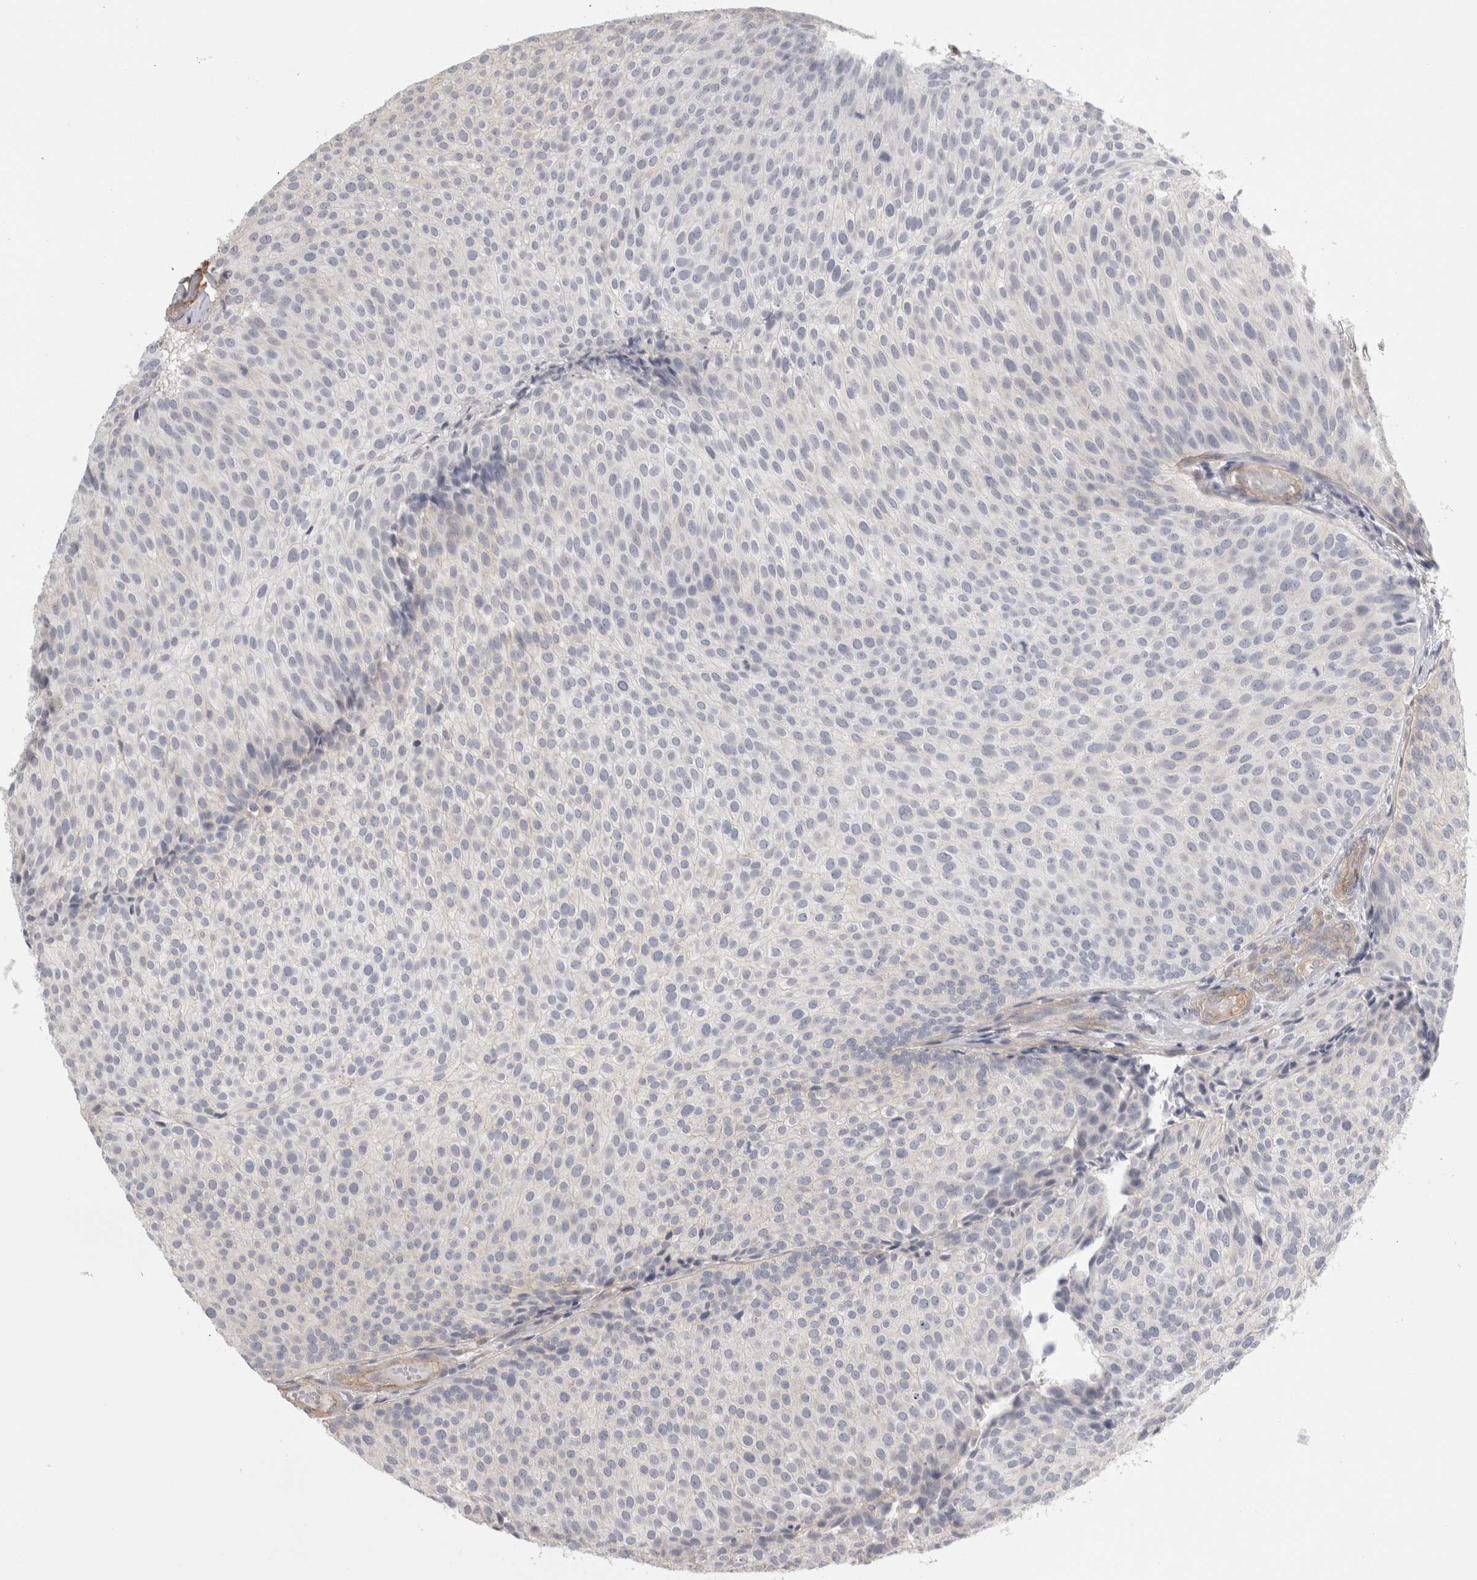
{"staining": {"intensity": "negative", "quantity": "none", "location": "none"}, "tissue": "urothelial cancer", "cell_type": "Tumor cells", "image_type": "cancer", "snomed": [{"axis": "morphology", "description": "Urothelial carcinoma, Low grade"}, {"axis": "topography", "description": "Urinary bladder"}], "caption": "Immunohistochemistry (IHC) of low-grade urothelial carcinoma reveals no positivity in tumor cells.", "gene": "FBLIM1", "patient": {"sex": "male", "age": 86}}